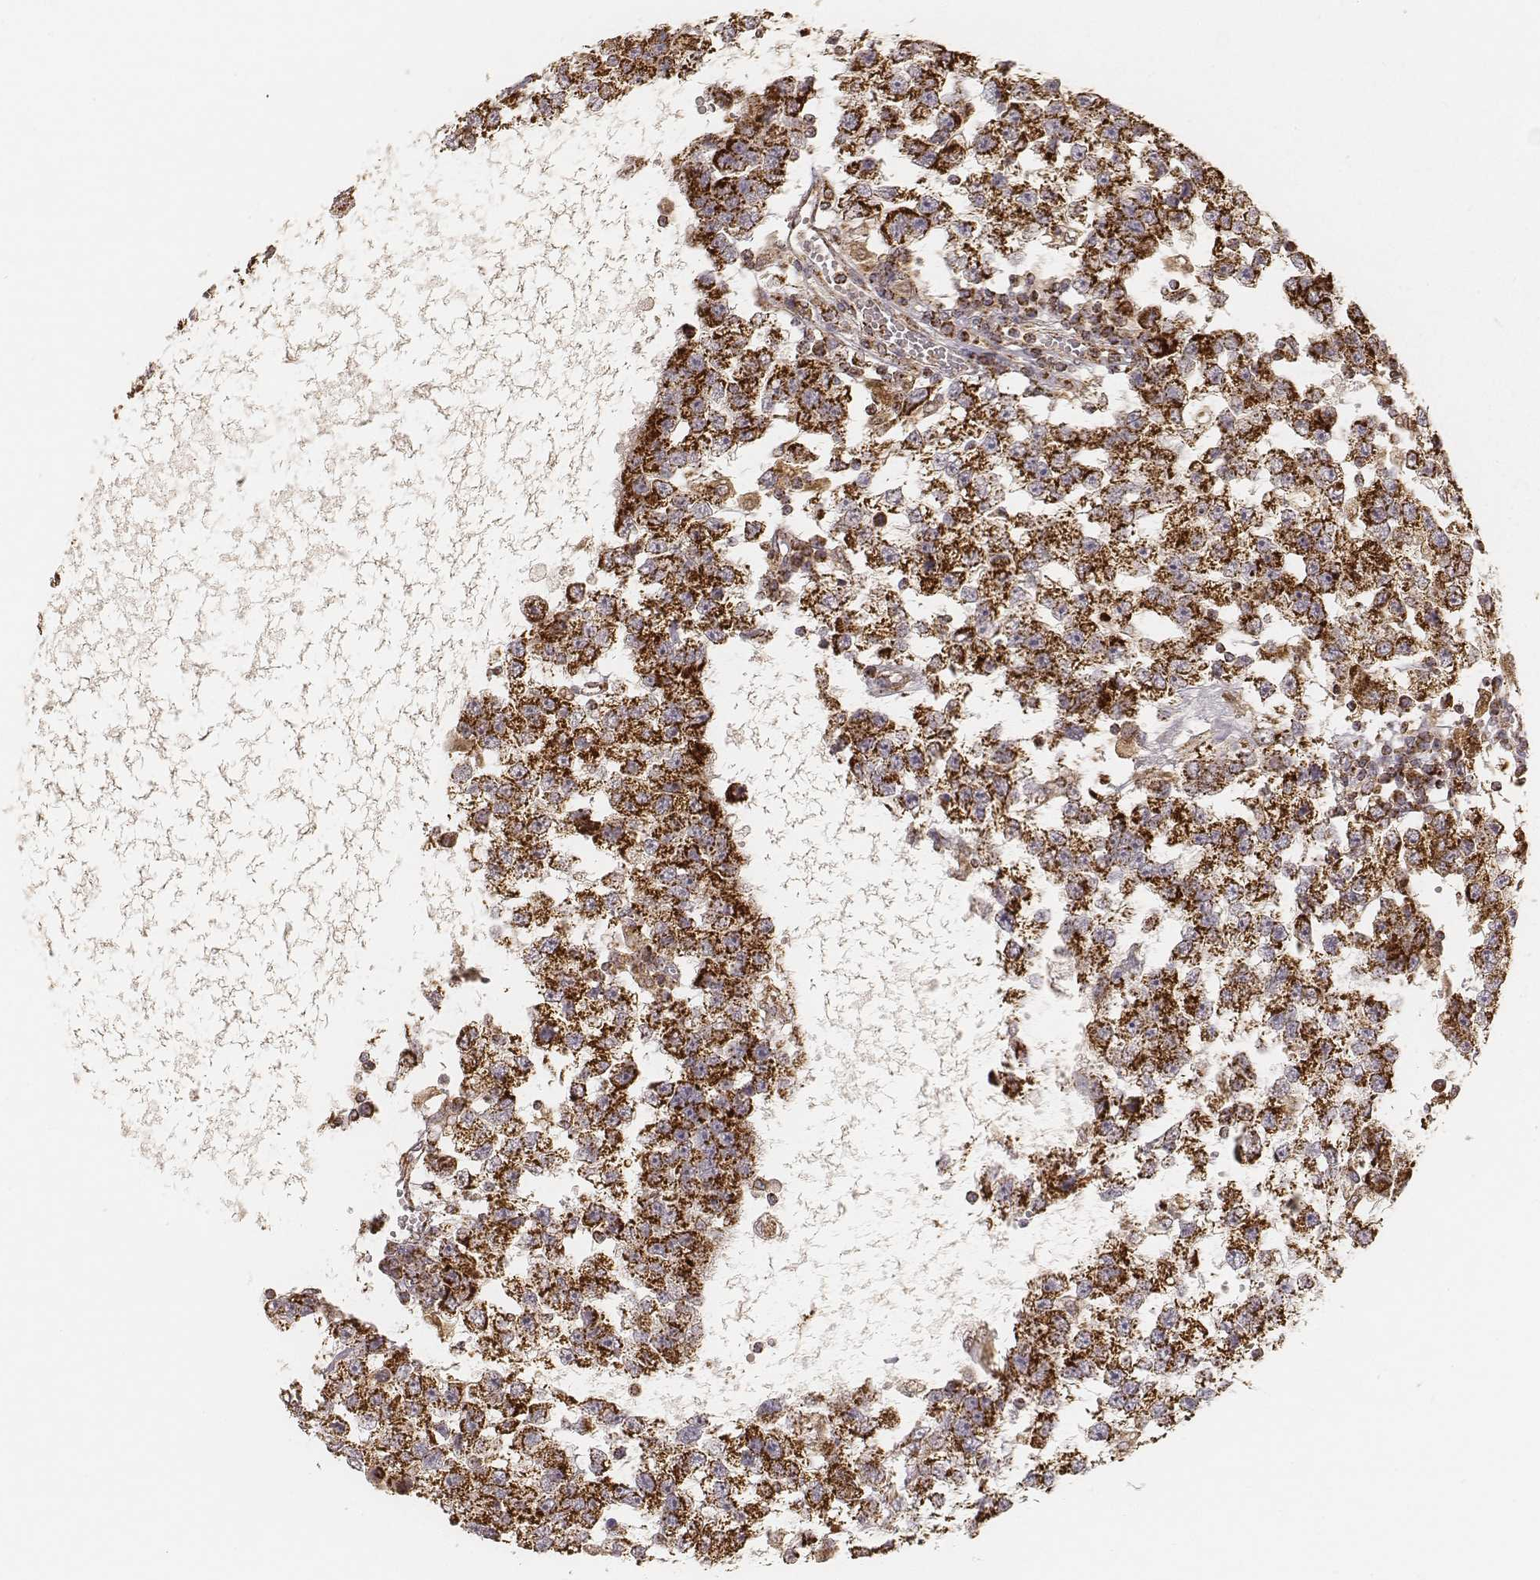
{"staining": {"intensity": "strong", "quantity": ">75%", "location": "cytoplasmic/membranous"}, "tissue": "testis cancer", "cell_type": "Tumor cells", "image_type": "cancer", "snomed": [{"axis": "morphology", "description": "Seminoma, NOS"}, {"axis": "topography", "description": "Testis"}], "caption": "The micrograph demonstrates staining of testis cancer, revealing strong cytoplasmic/membranous protein expression (brown color) within tumor cells. (DAB IHC, brown staining for protein, blue staining for nuclei).", "gene": "CS", "patient": {"sex": "male", "age": 34}}